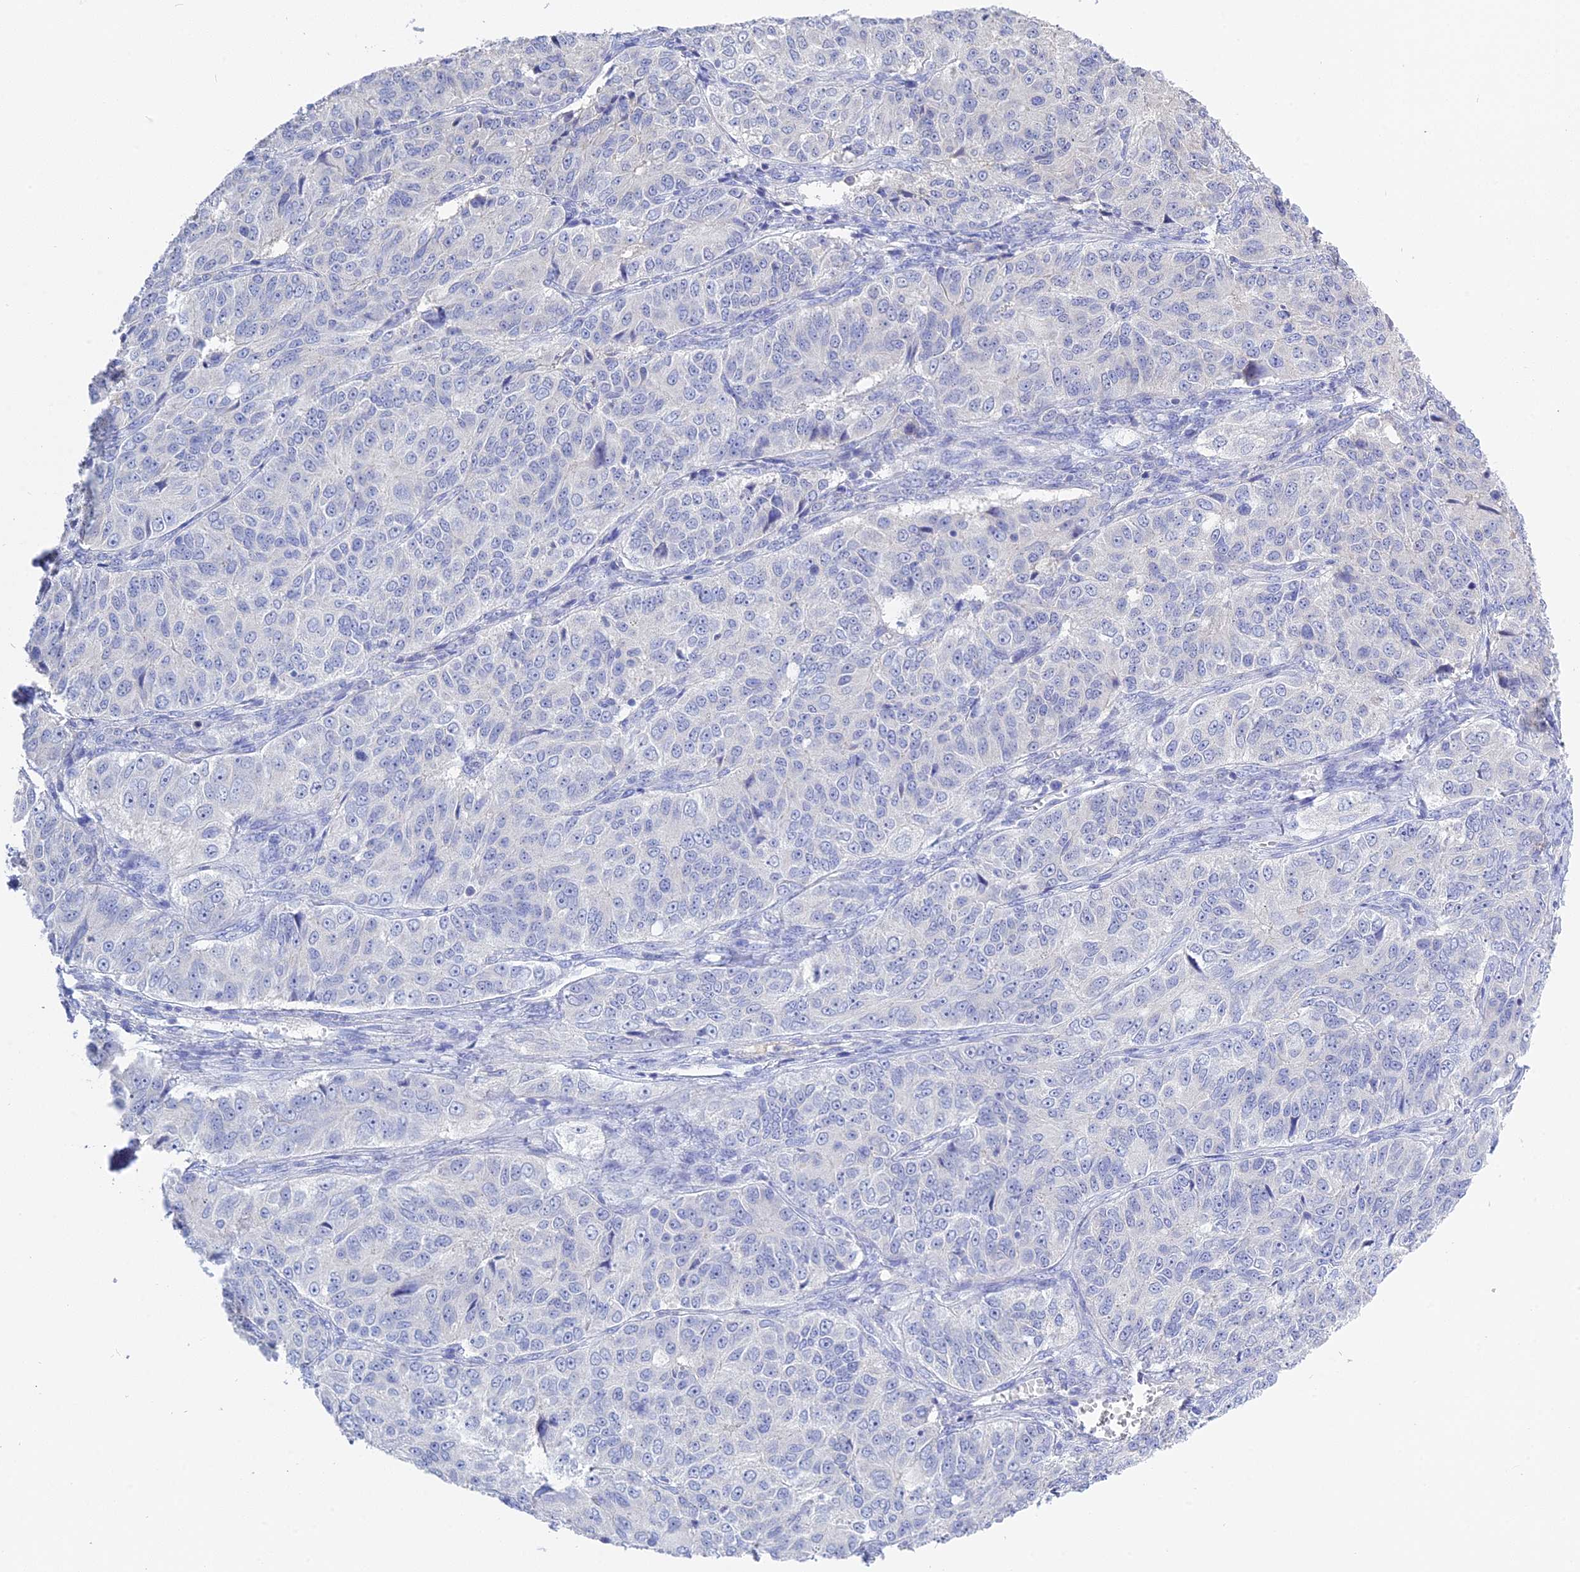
{"staining": {"intensity": "negative", "quantity": "none", "location": "none"}, "tissue": "ovarian cancer", "cell_type": "Tumor cells", "image_type": "cancer", "snomed": [{"axis": "morphology", "description": "Carcinoma, endometroid"}, {"axis": "topography", "description": "Ovary"}], "caption": "A high-resolution photomicrograph shows immunohistochemistry (IHC) staining of ovarian cancer (endometroid carcinoma), which exhibits no significant positivity in tumor cells.", "gene": "ADGRA1", "patient": {"sex": "female", "age": 51}}